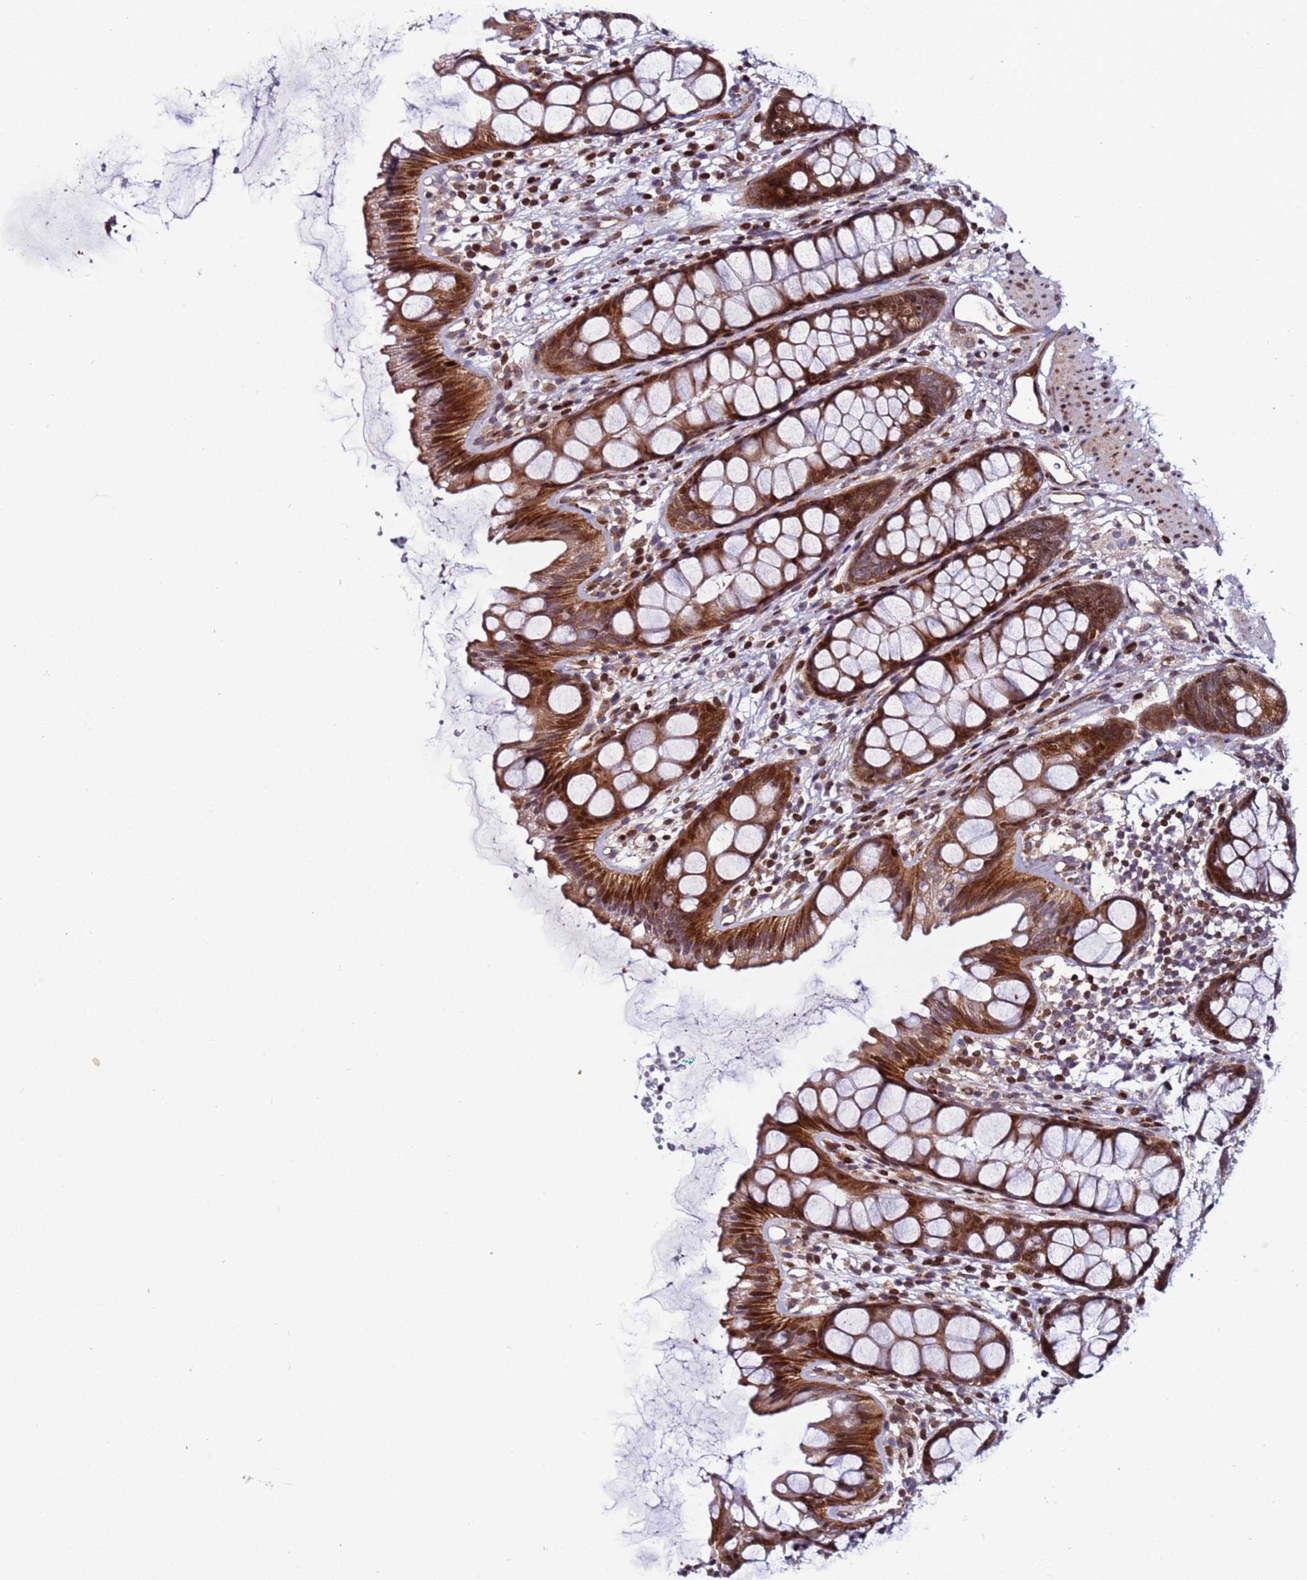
{"staining": {"intensity": "strong", "quantity": ">75%", "location": "cytoplasmic/membranous,nuclear"}, "tissue": "rectum", "cell_type": "Glandular cells", "image_type": "normal", "snomed": [{"axis": "morphology", "description": "Normal tissue, NOS"}, {"axis": "topography", "description": "Rectum"}], "caption": "A micrograph of human rectum stained for a protein reveals strong cytoplasmic/membranous,nuclear brown staining in glandular cells. (IHC, brightfield microscopy, high magnification).", "gene": "WBP11", "patient": {"sex": "female", "age": 65}}